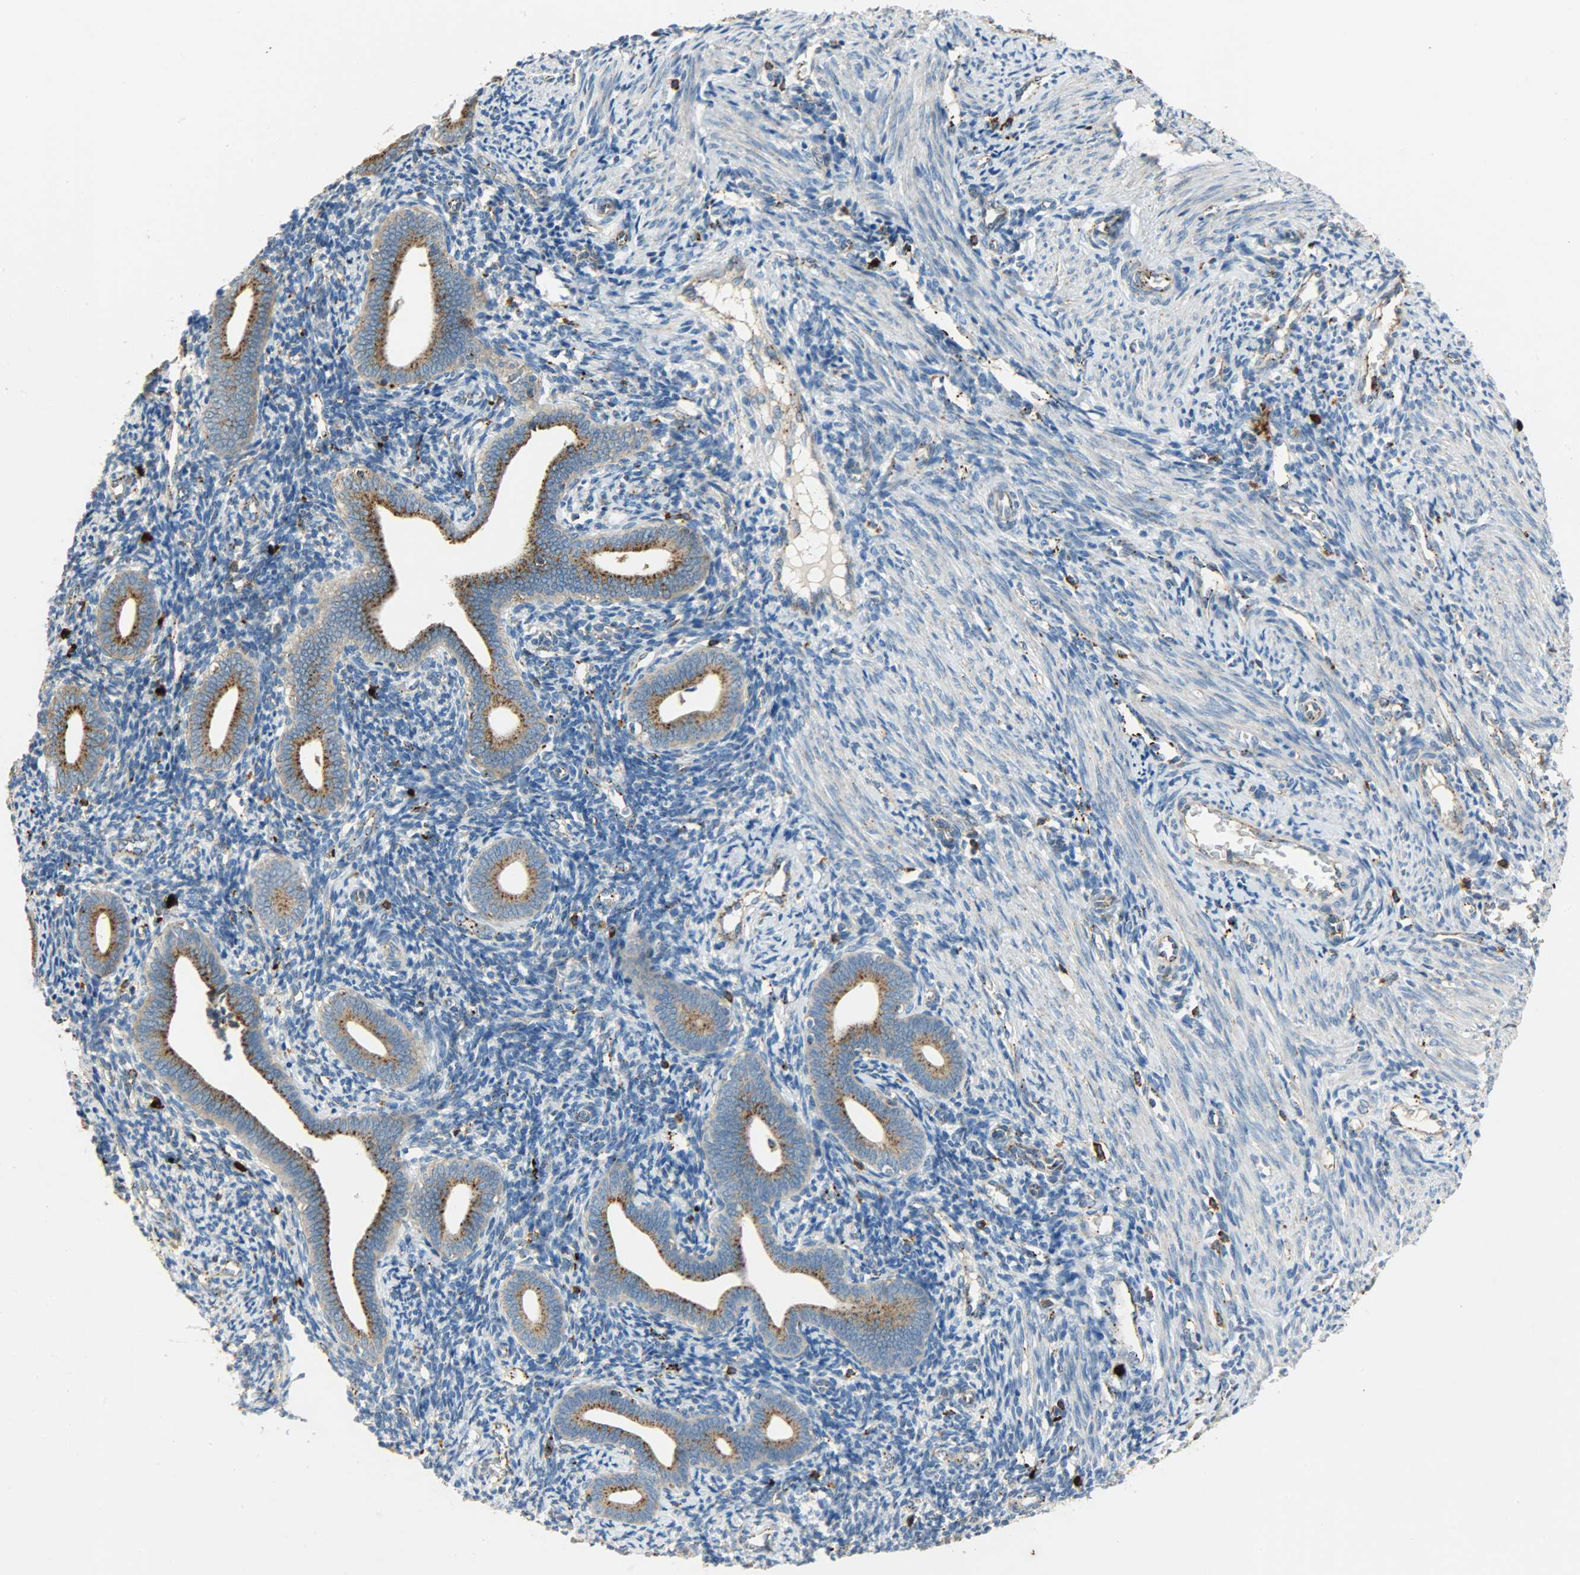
{"staining": {"intensity": "negative", "quantity": "none", "location": "none"}, "tissue": "endometrium", "cell_type": "Cells in endometrial stroma", "image_type": "normal", "snomed": [{"axis": "morphology", "description": "Normal tissue, NOS"}, {"axis": "topography", "description": "Uterus"}, {"axis": "topography", "description": "Endometrium"}], "caption": "DAB (3,3'-diaminobenzidine) immunohistochemical staining of unremarkable endometrium exhibits no significant expression in cells in endometrial stroma. (DAB (3,3'-diaminobenzidine) immunohistochemistry (IHC) with hematoxylin counter stain).", "gene": "ASAH1", "patient": {"sex": "female", "age": 33}}